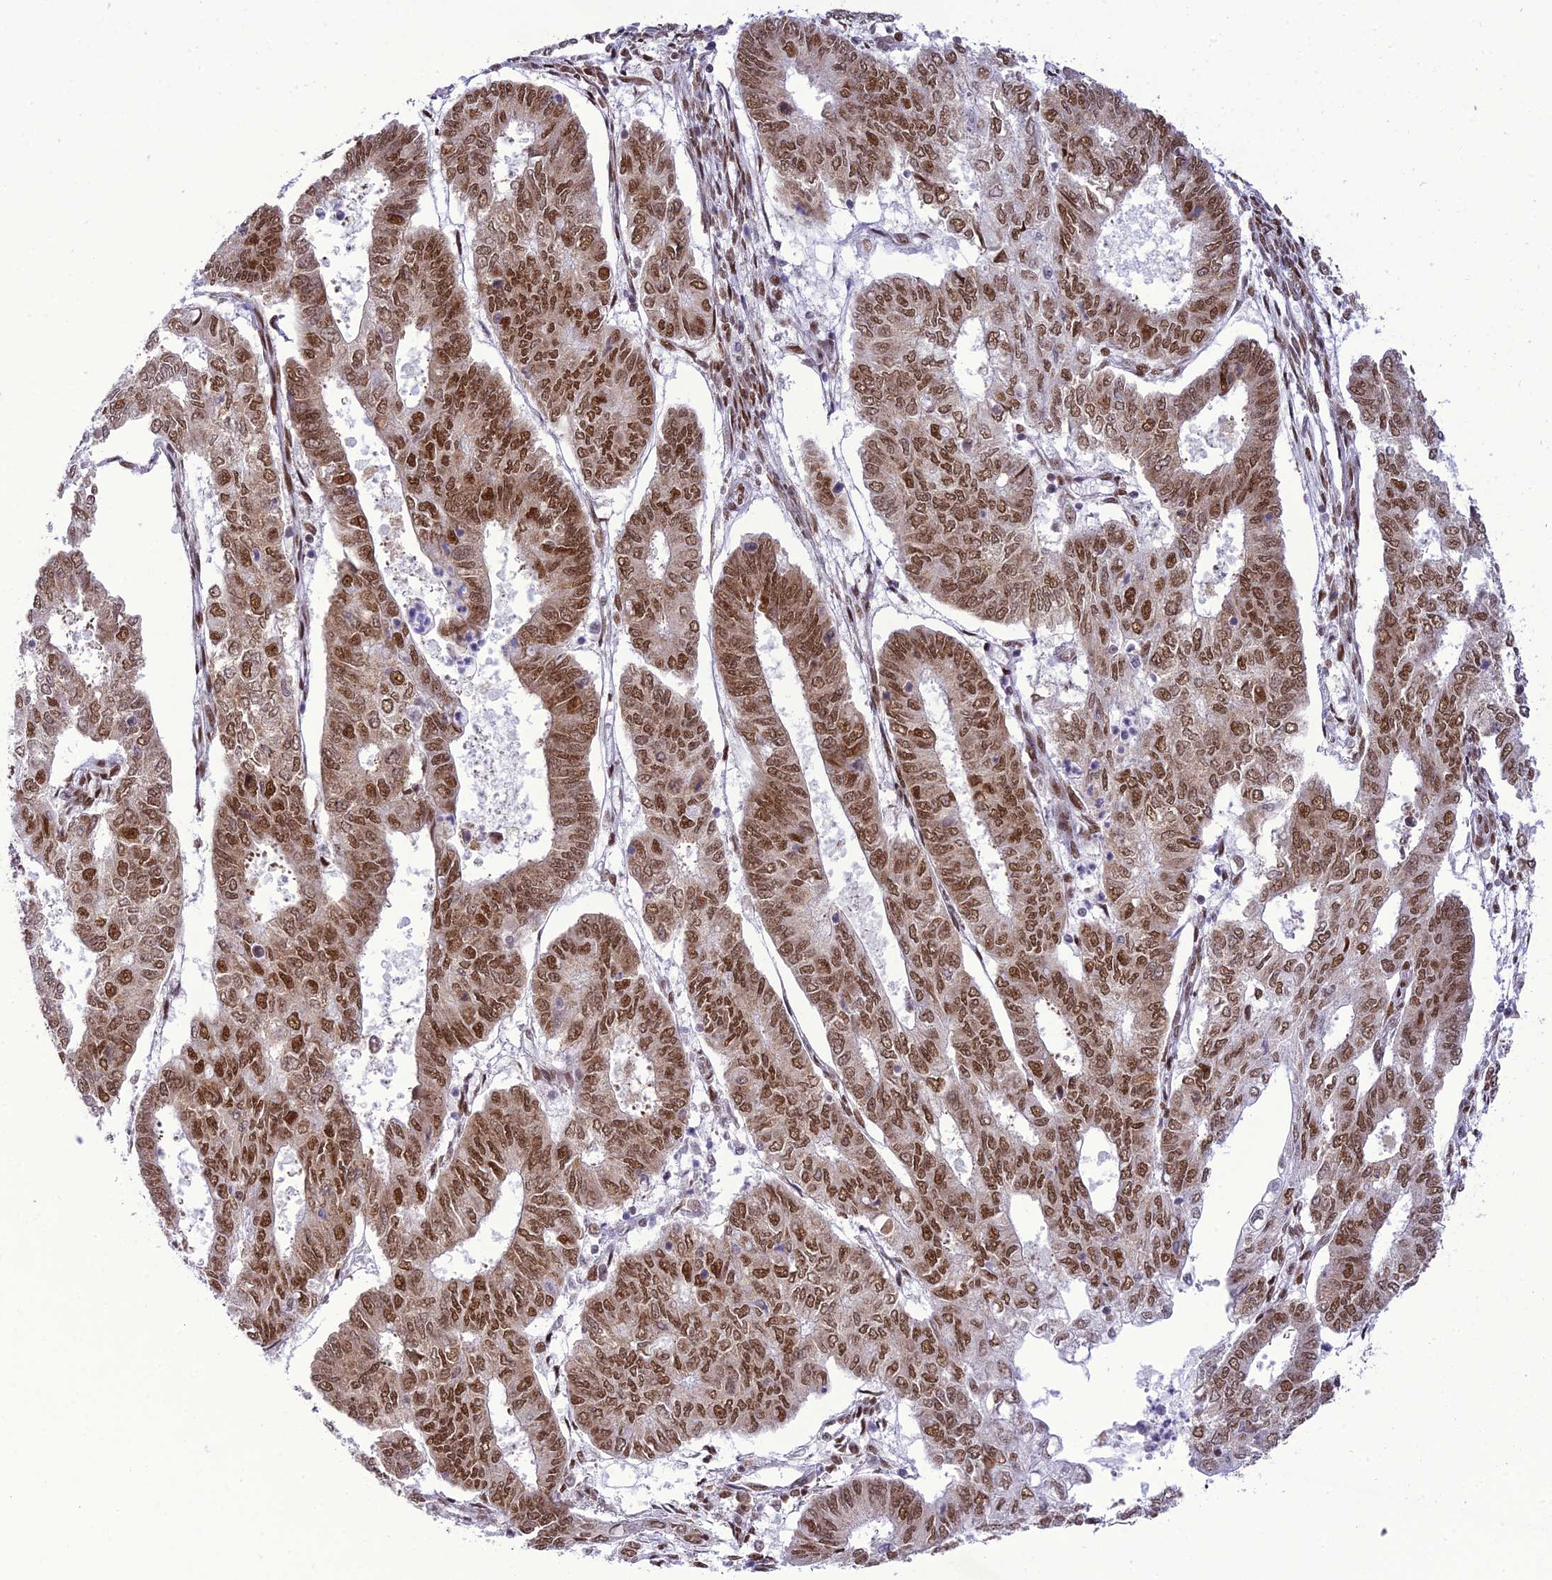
{"staining": {"intensity": "strong", "quantity": ">75%", "location": "nuclear"}, "tissue": "endometrial cancer", "cell_type": "Tumor cells", "image_type": "cancer", "snomed": [{"axis": "morphology", "description": "Adenocarcinoma, NOS"}, {"axis": "topography", "description": "Endometrium"}], "caption": "Strong nuclear protein staining is seen in about >75% of tumor cells in endometrial cancer.", "gene": "DDX1", "patient": {"sex": "female", "age": 68}}